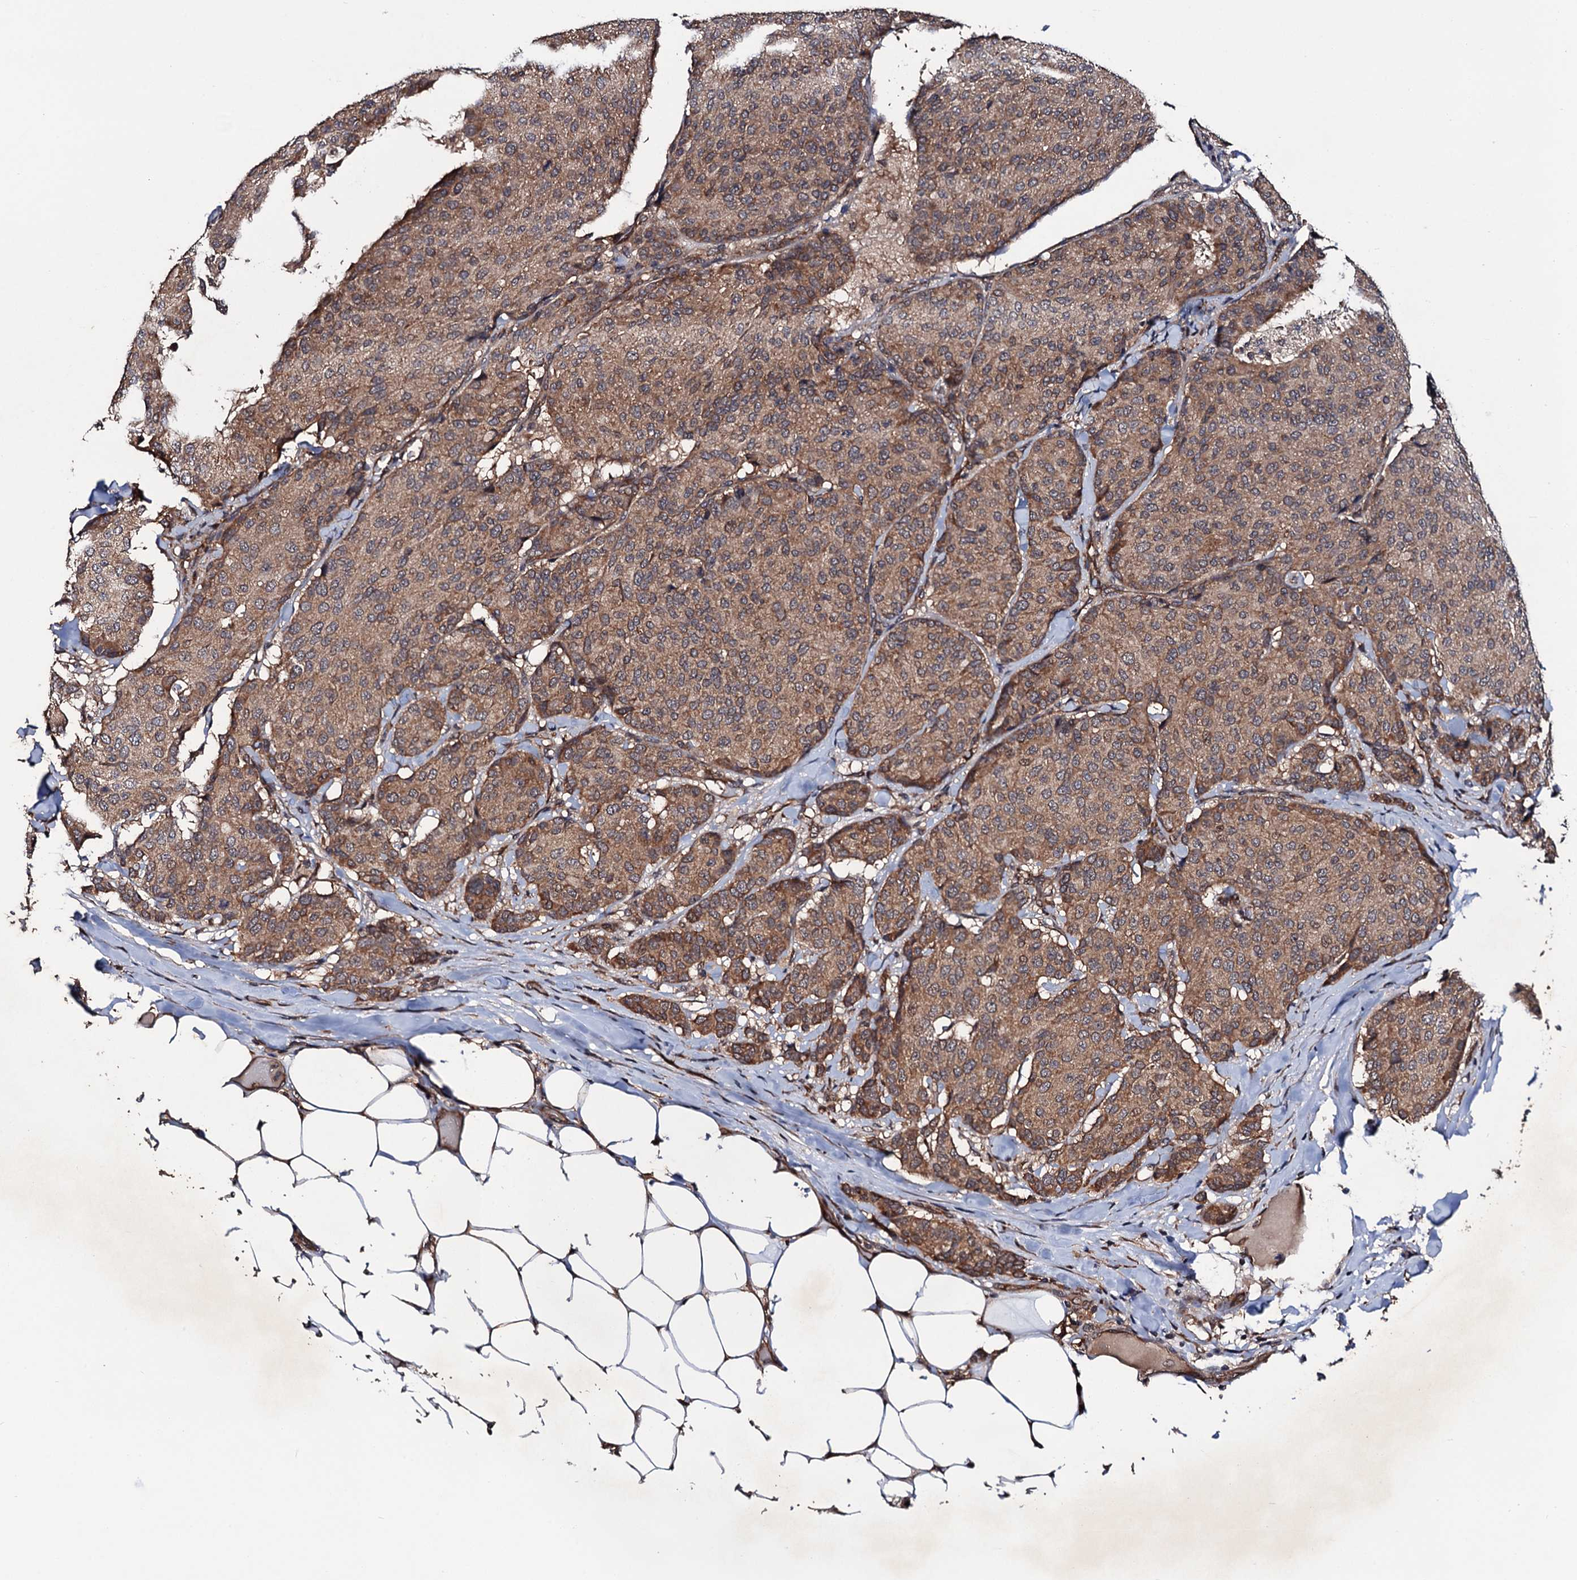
{"staining": {"intensity": "moderate", "quantity": ">75%", "location": "cytoplasmic/membranous"}, "tissue": "breast cancer", "cell_type": "Tumor cells", "image_type": "cancer", "snomed": [{"axis": "morphology", "description": "Duct carcinoma"}, {"axis": "topography", "description": "Breast"}], "caption": "High-magnification brightfield microscopy of breast cancer stained with DAB (brown) and counterstained with hematoxylin (blue). tumor cells exhibit moderate cytoplasmic/membranous staining is present in approximately>75% of cells.", "gene": "NAA16", "patient": {"sex": "female", "age": 75}}